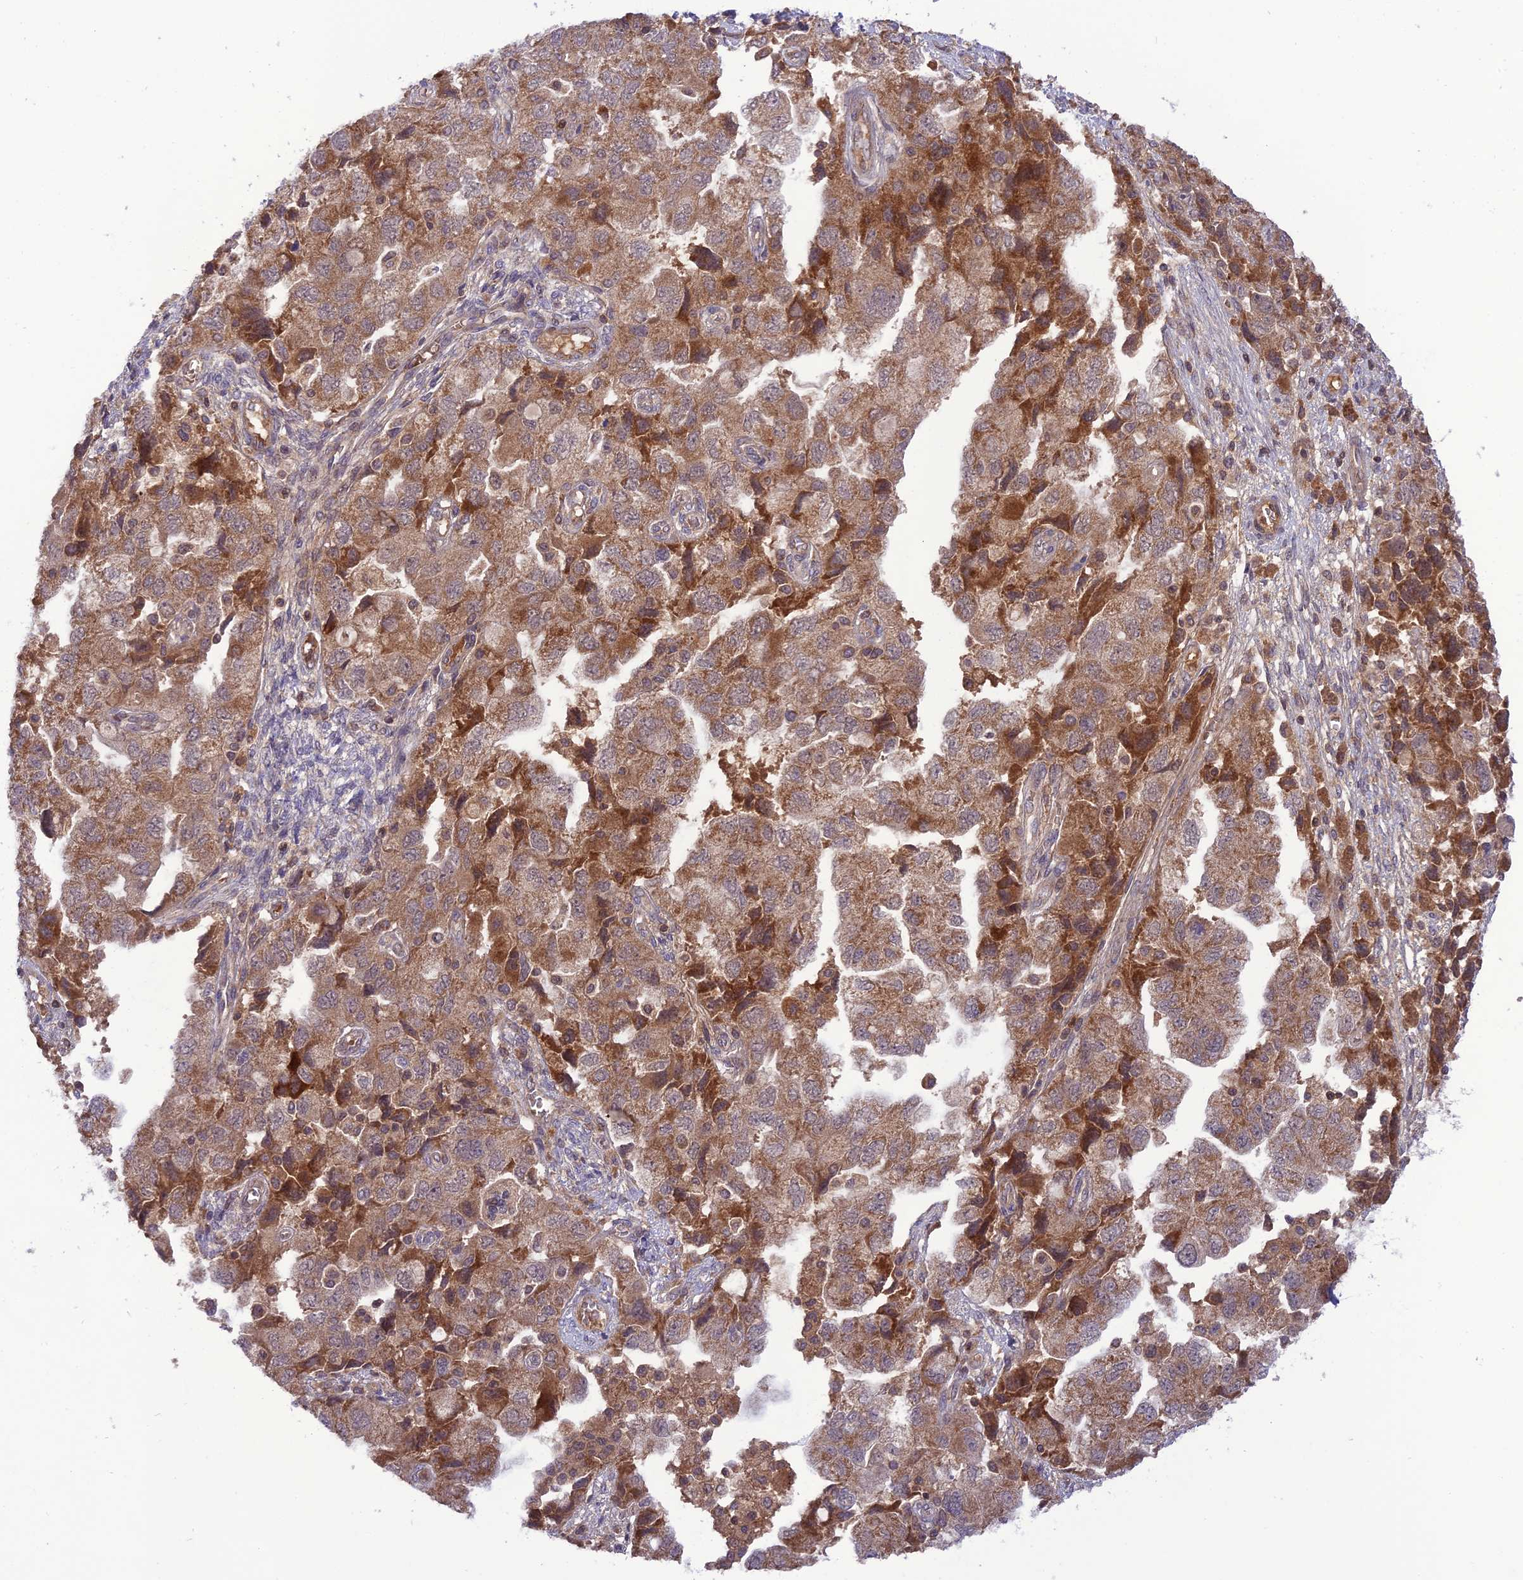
{"staining": {"intensity": "moderate", "quantity": ">75%", "location": "cytoplasmic/membranous"}, "tissue": "ovarian cancer", "cell_type": "Tumor cells", "image_type": "cancer", "snomed": [{"axis": "morphology", "description": "Carcinoma, NOS"}, {"axis": "morphology", "description": "Cystadenocarcinoma, serous, NOS"}, {"axis": "topography", "description": "Ovary"}], "caption": "DAB (3,3'-diaminobenzidine) immunohistochemical staining of human ovarian cancer shows moderate cytoplasmic/membranous protein staining in approximately >75% of tumor cells. Immunohistochemistry (ihc) stains the protein of interest in brown and the nuclei are stained blue.", "gene": "NDUFC1", "patient": {"sex": "female", "age": 69}}